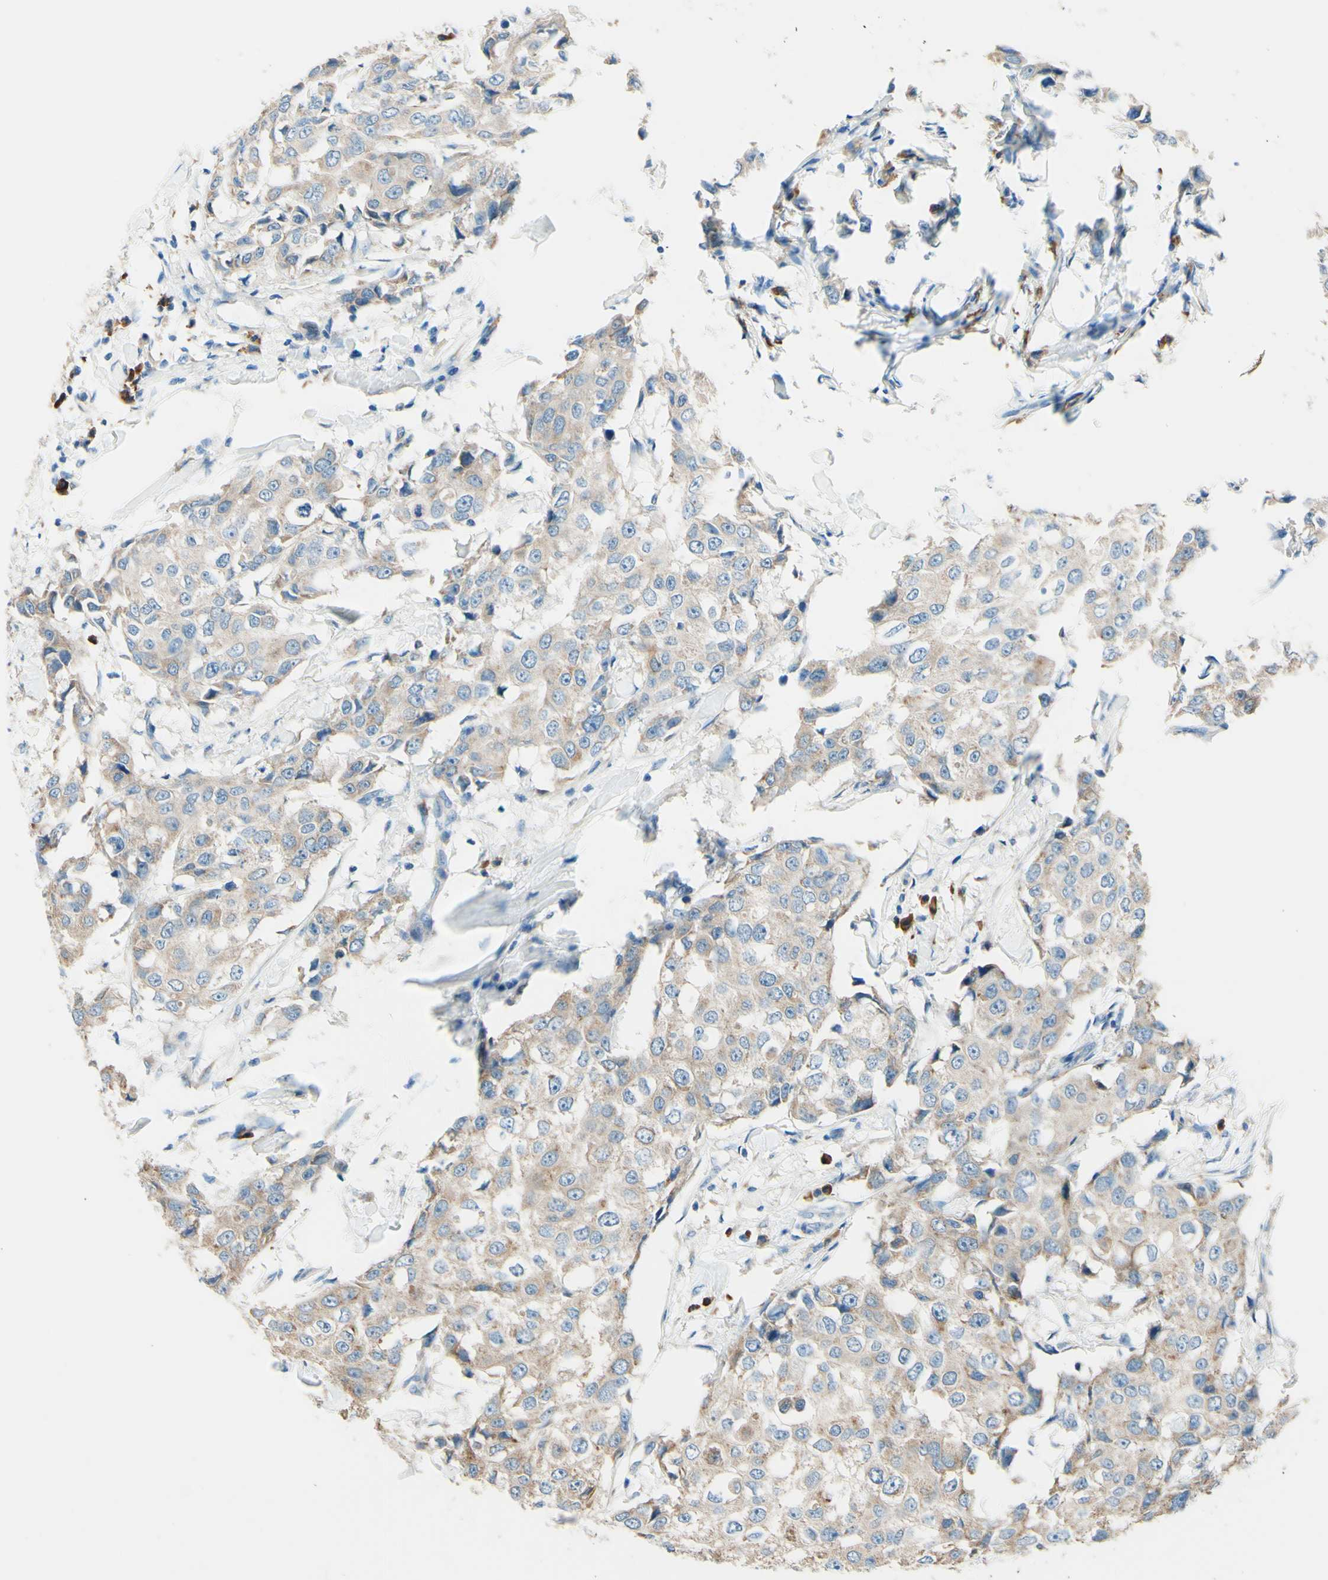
{"staining": {"intensity": "weak", "quantity": ">75%", "location": "cytoplasmic/membranous"}, "tissue": "breast cancer", "cell_type": "Tumor cells", "image_type": "cancer", "snomed": [{"axis": "morphology", "description": "Duct carcinoma"}, {"axis": "topography", "description": "Breast"}], "caption": "Weak cytoplasmic/membranous protein staining is appreciated in about >75% of tumor cells in breast cancer (infiltrating ductal carcinoma).", "gene": "PASD1", "patient": {"sex": "female", "age": 27}}